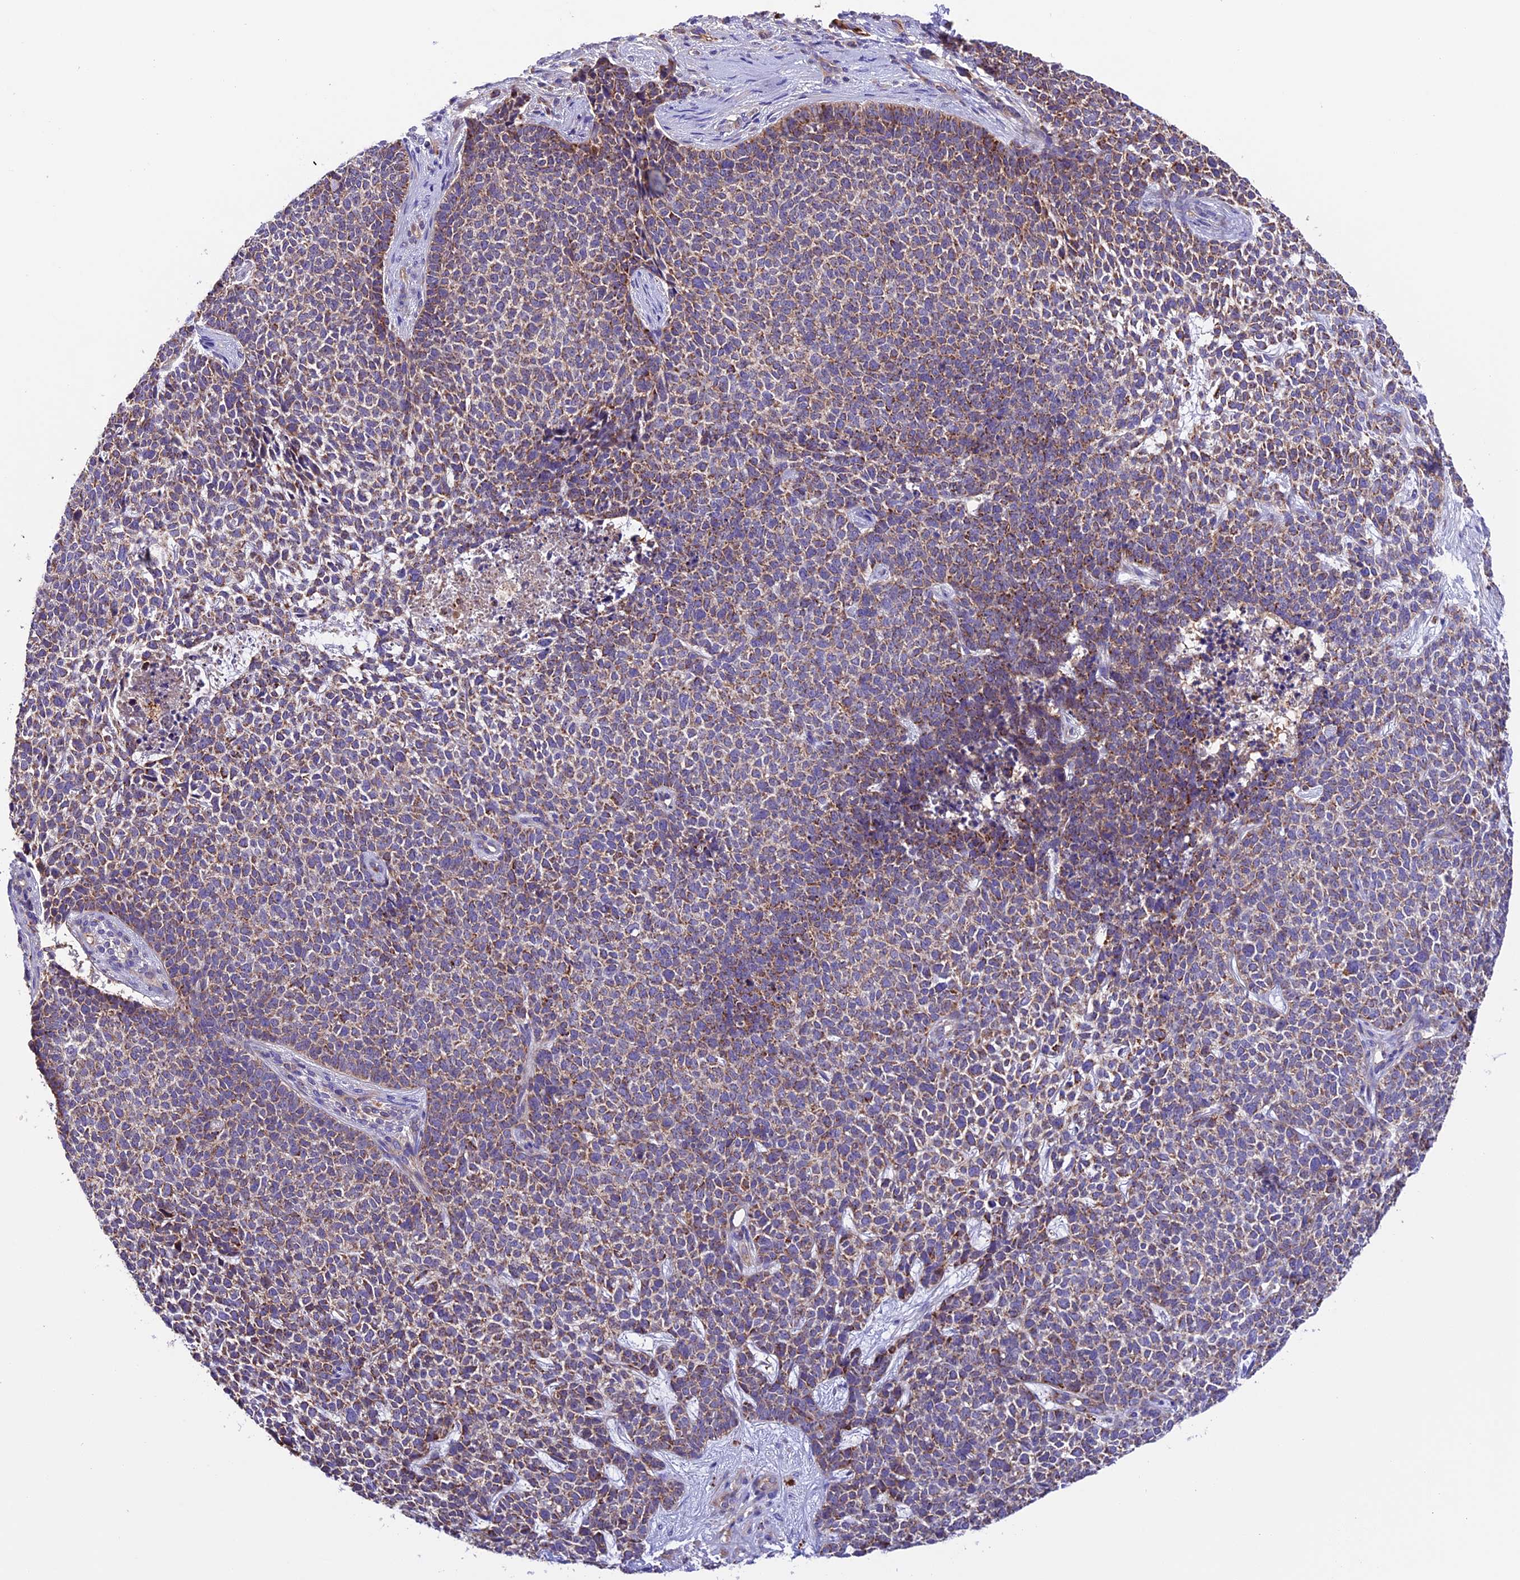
{"staining": {"intensity": "moderate", "quantity": ">75%", "location": "cytoplasmic/membranous"}, "tissue": "skin cancer", "cell_type": "Tumor cells", "image_type": "cancer", "snomed": [{"axis": "morphology", "description": "Basal cell carcinoma"}, {"axis": "topography", "description": "Skin"}], "caption": "Tumor cells exhibit medium levels of moderate cytoplasmic/membranous staining in about >75% of cells in human skin basal cell carcinoma. The protein of interest is shown in brown color, while the nuclei are stained blue.", "gene": "METTL22", "patient": {"sex": "female", "age": 84}}